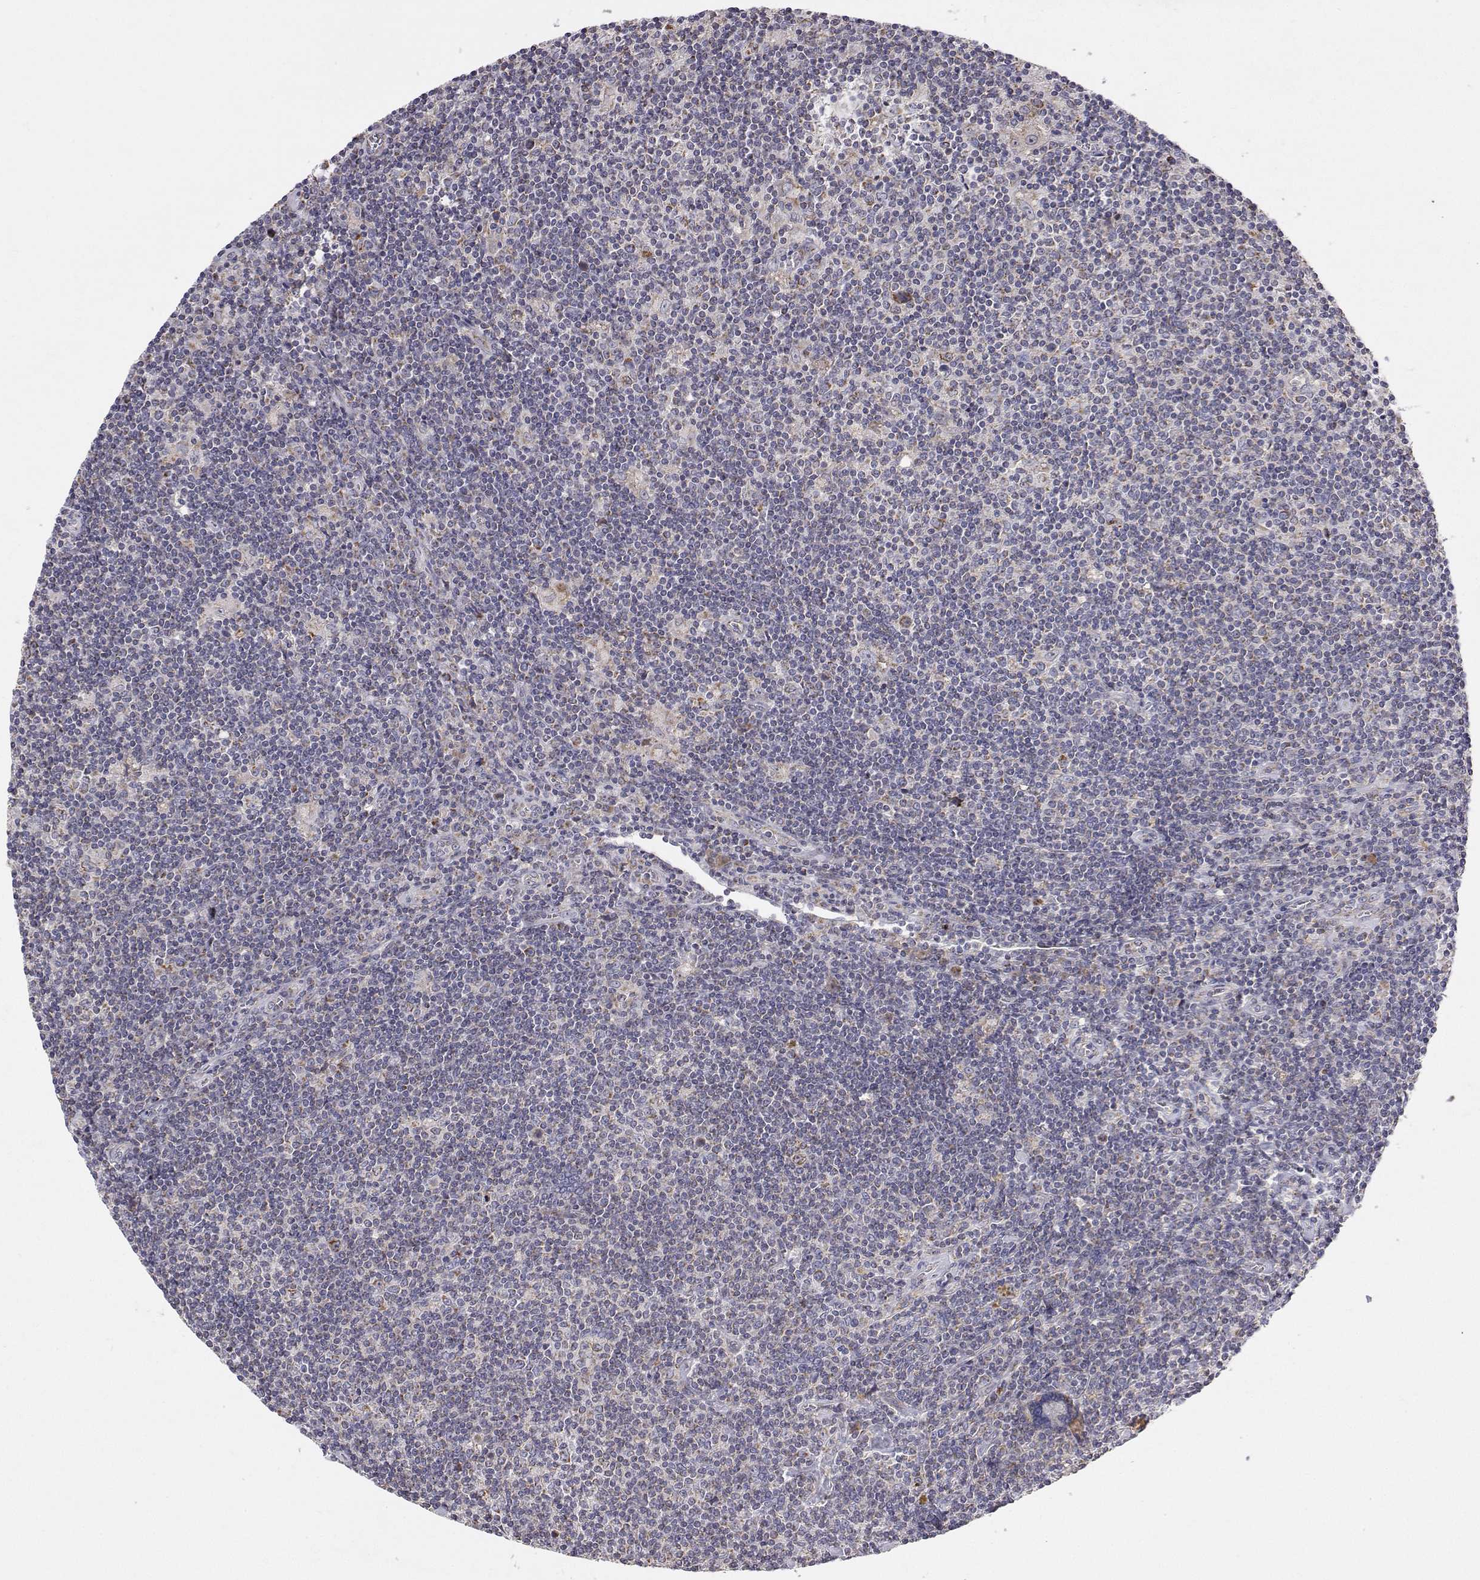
{"staining": {"intensity": "moderate", "quantity": "25%-75%", "location": "cytoplasmic/membranous"}, "tissue": "lymphoma", "cell_type": "Tumor cells", "image_type": "cancer", "snomed": [{"axis": "morphology", "description": "Hodgkin's disease, NOS"}, {"axis": "topography", "description": "Lymph node"}], "caption": "Lymphoma tissue reveals moderate cytoplasmic/membranous positivity in about 25%-75% of tumor cells, visualized by immunohistochemistry.", "gene": "MRPL3", "patient": {"sex": "male", "age": 40}}